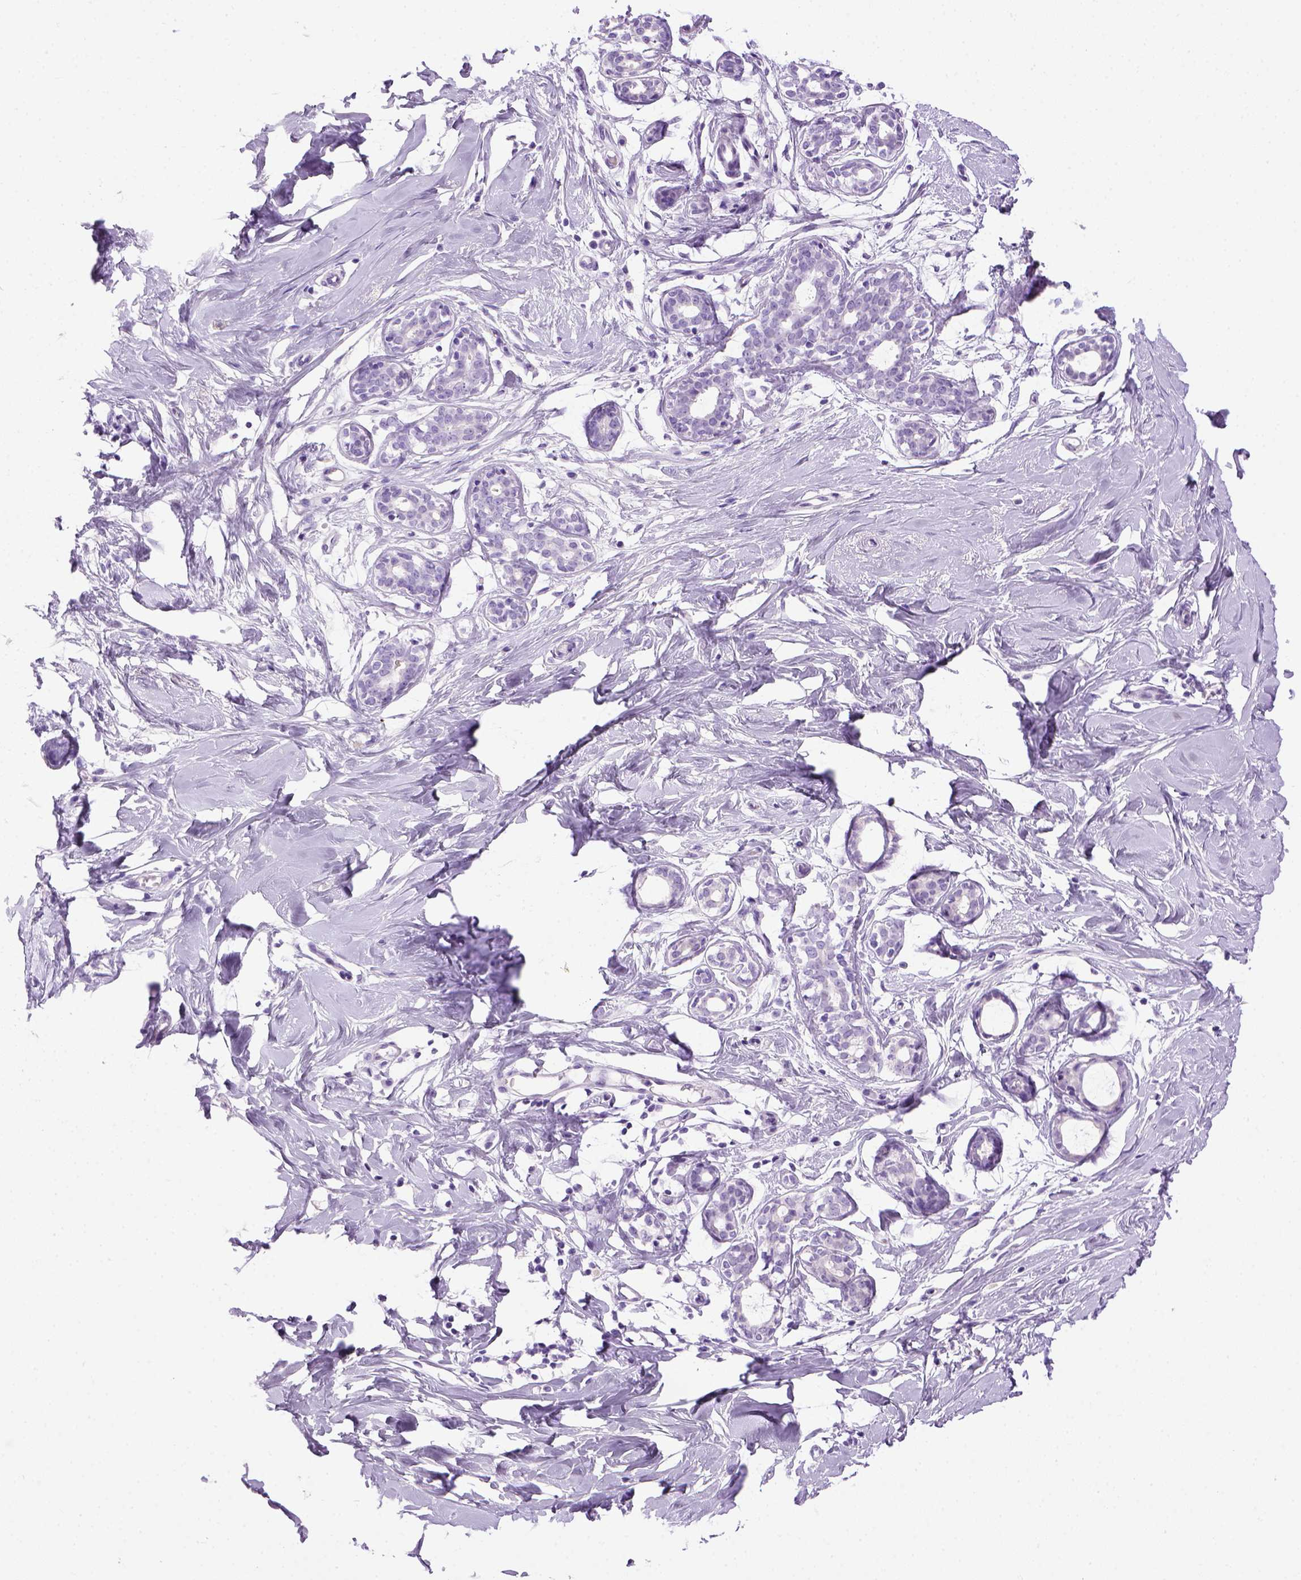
{"staining": {"intensity": "negative", "quantity": "none", "location": "none"}, "tissue": "breast", "cell_type": "Adipocytes", "image_type": "normal", "snomed": [{"axis": "morphology", "description": "Normal tissue, NOS"}, {"axis": "topography", "description": "Breast"}], "caption": "Immunohistochemistry (IHC) photomicrograph of unremarkable human breast stained for a protein (brown), which reveals no positivity in adipocytes.", "gene": "SGCG", "patient": {"sex": "female", "age": 27}}